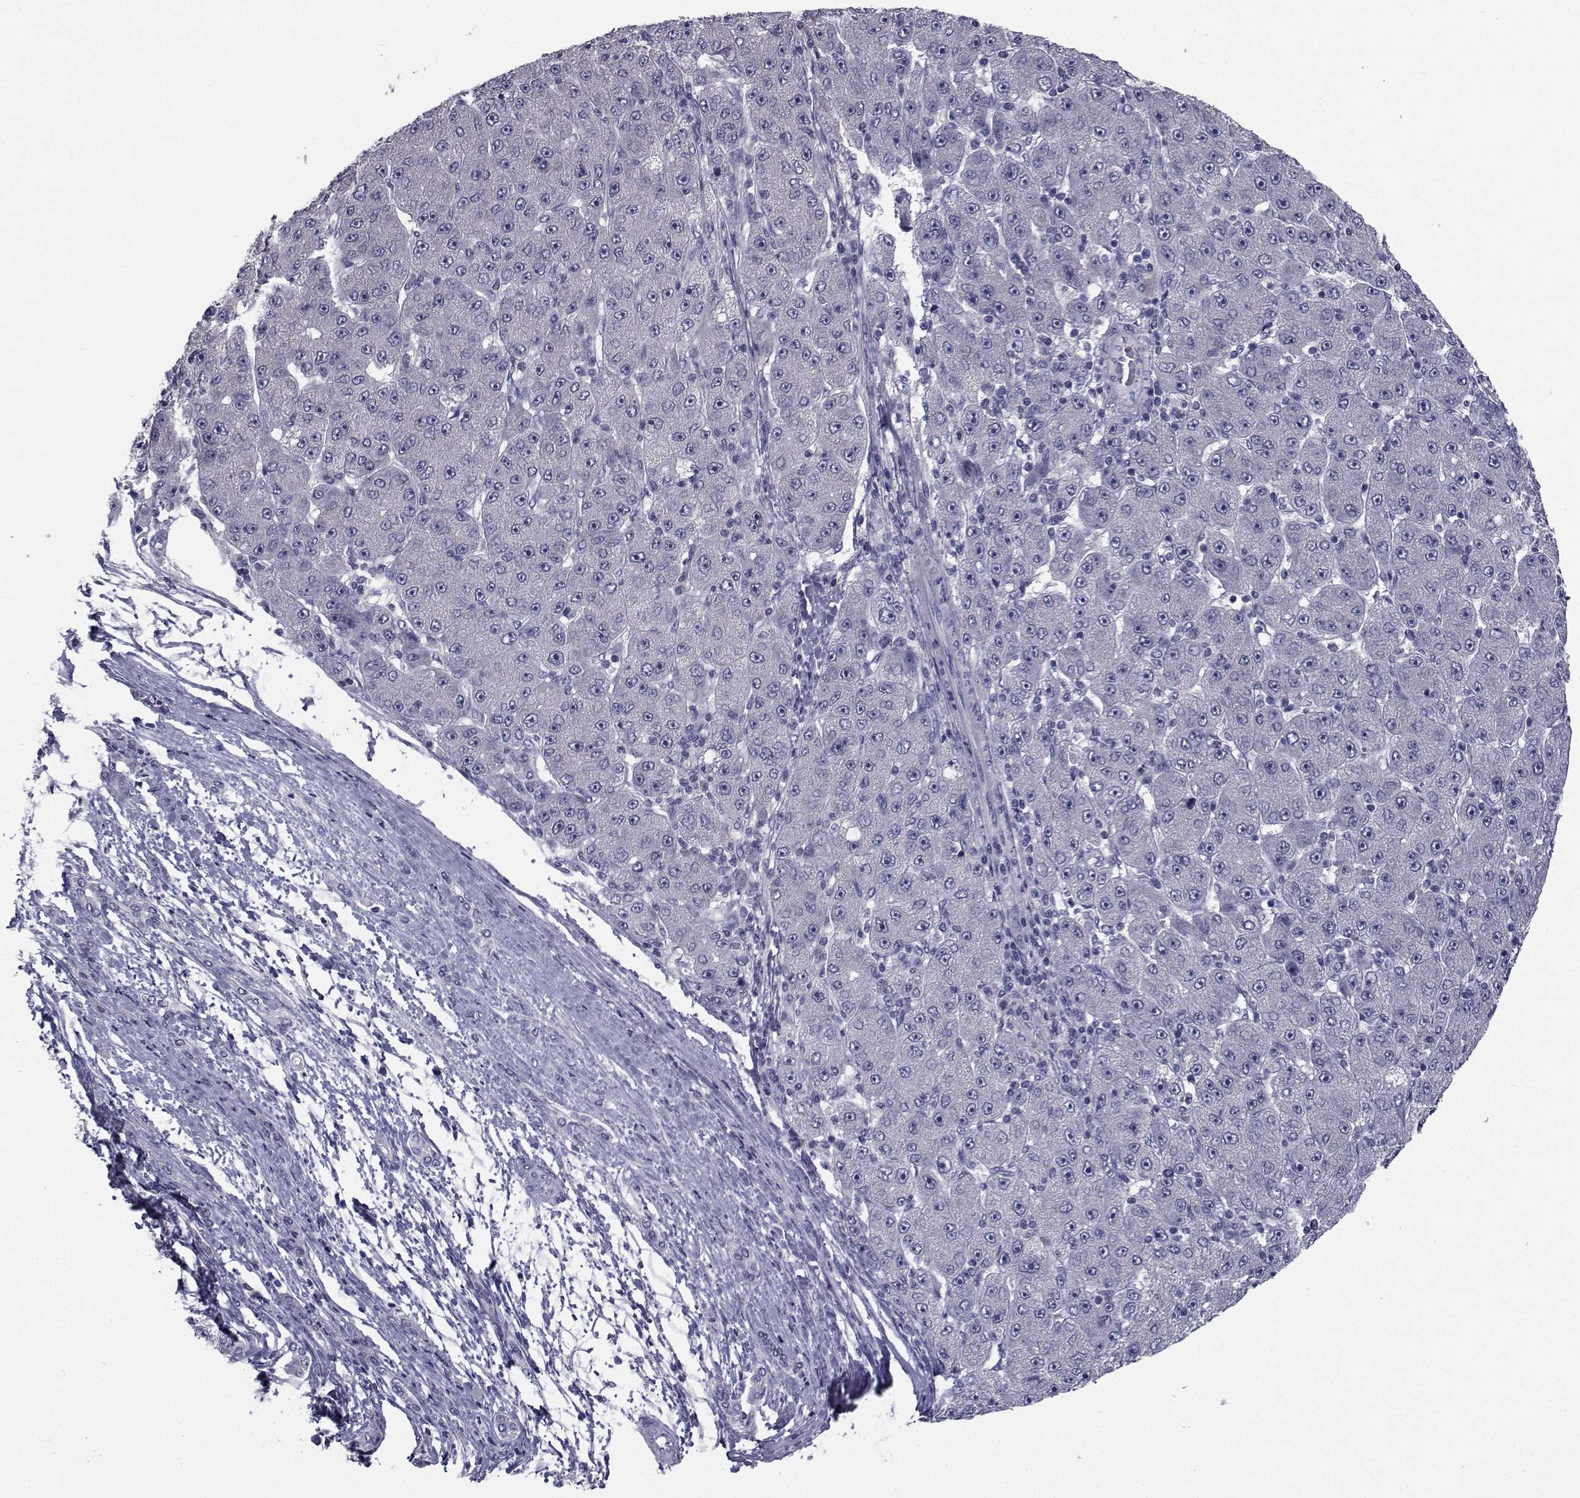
{"staining": {"intensity": "negative", "quantity": "none", "location": "none"}, "tissue": "liver cancer", "cell_type": "Tumor cells", "image_type": "cancer", "snomed": [{"axis": "morphology", "description": "Carcinoma, Hepatocellular, NOS"}, {"axis": "topography", "description": "Liver"}], "caption": "IHC image of neoplastic tissue: liver hepatocellular carcinoma stained with DAB displays no significant protein staining in tumor cells.", "gene": "CHRNA1", "patient": {"sex": "male", "age": 67}}